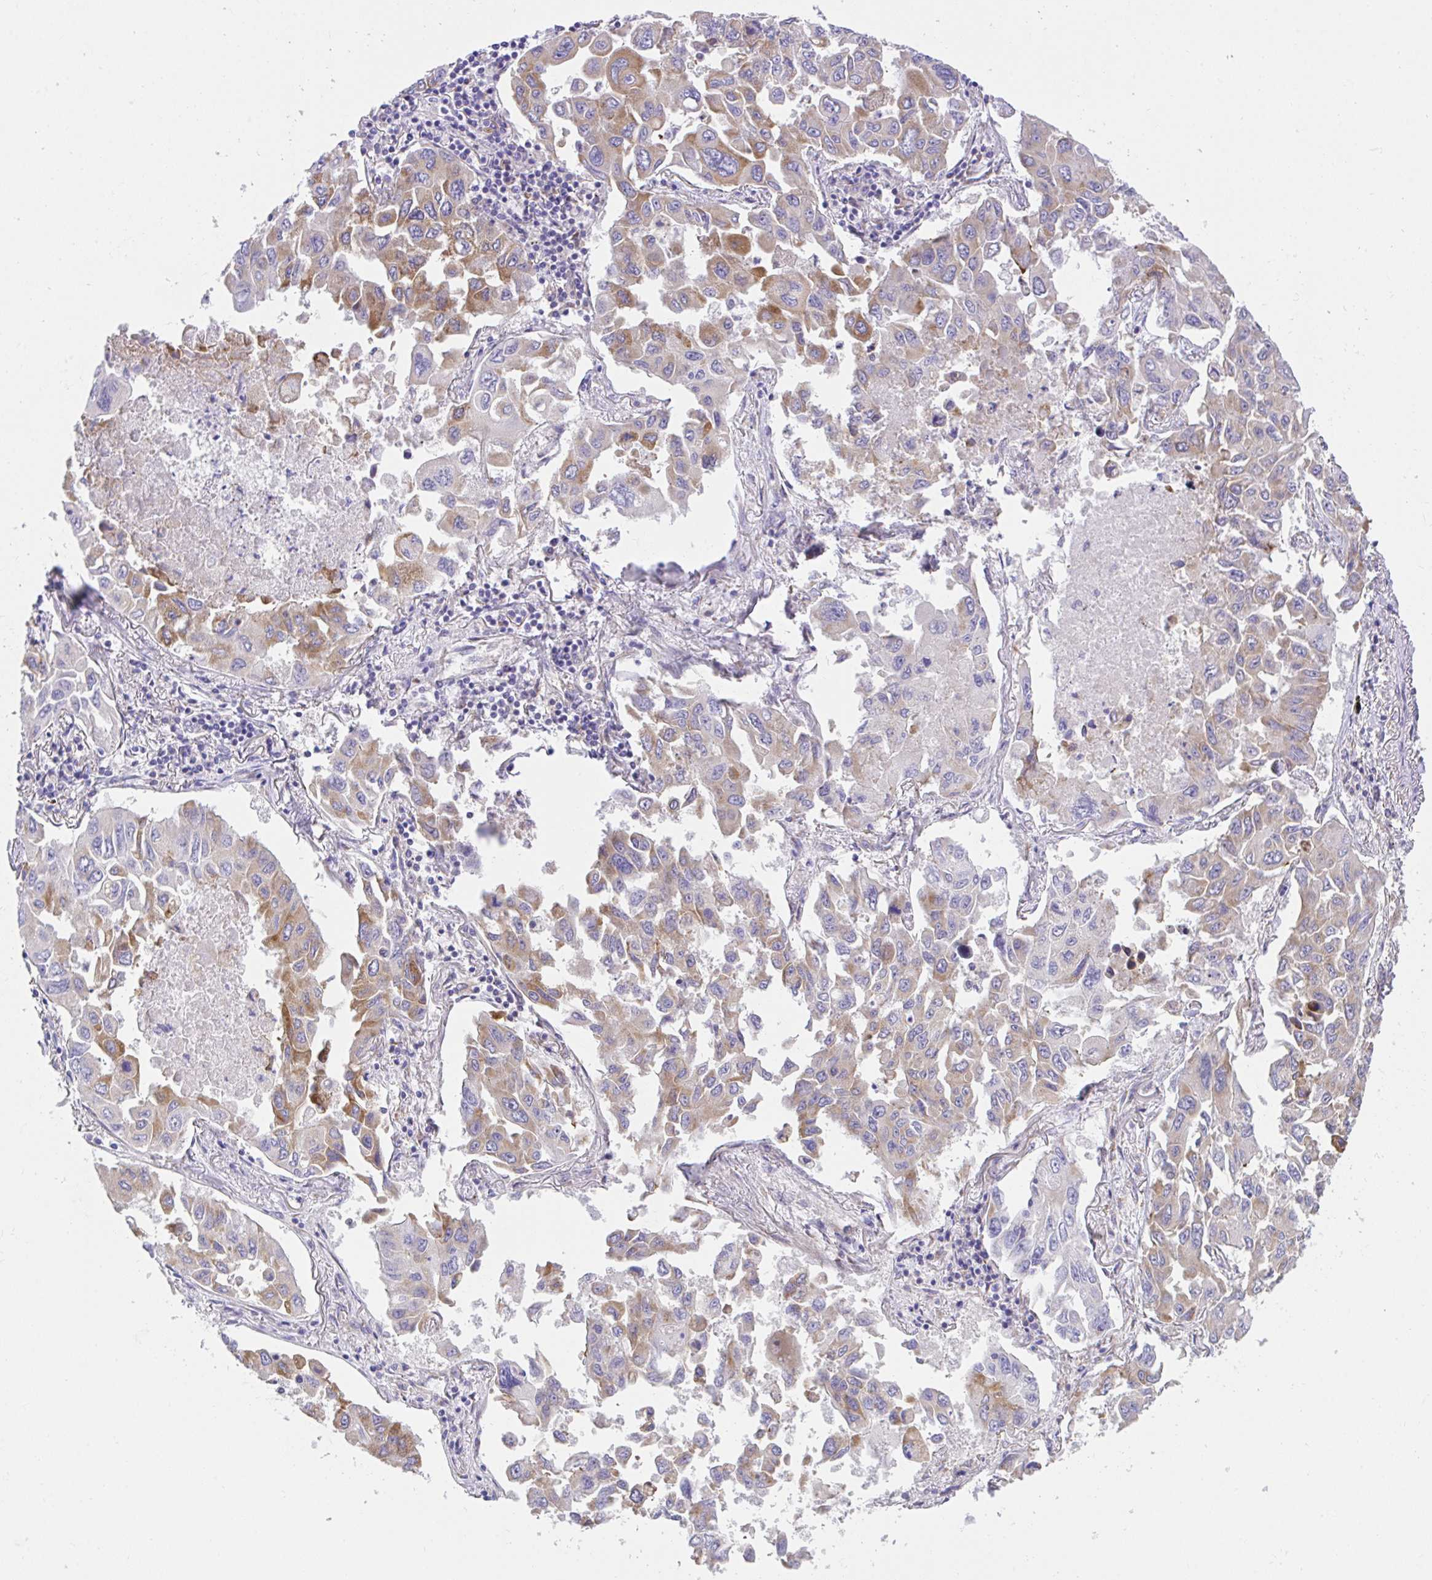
{"staining": {"intensity": "moderate", "quantity": "25%-75%", "location": "cytoplasmic/membranous"}, "tissue": "lung cancer", "cell_type": "Tumor cells", "image_type": "cancer", "snomed": [{"axis": "morphology", "description": "Adenocarcinoma, NOS"}, {"axis": "topography", "description": "Lung"}], "caption": "Immunohistochemistry (IHC) of human adenocarcinoma (lung) displays medium levels of moderate cytoplasmic/membranous expression in approximately 25%-75% of tumor cells.", "gene": "MIA3", "patient": {"sex": "male", "age": 64}}